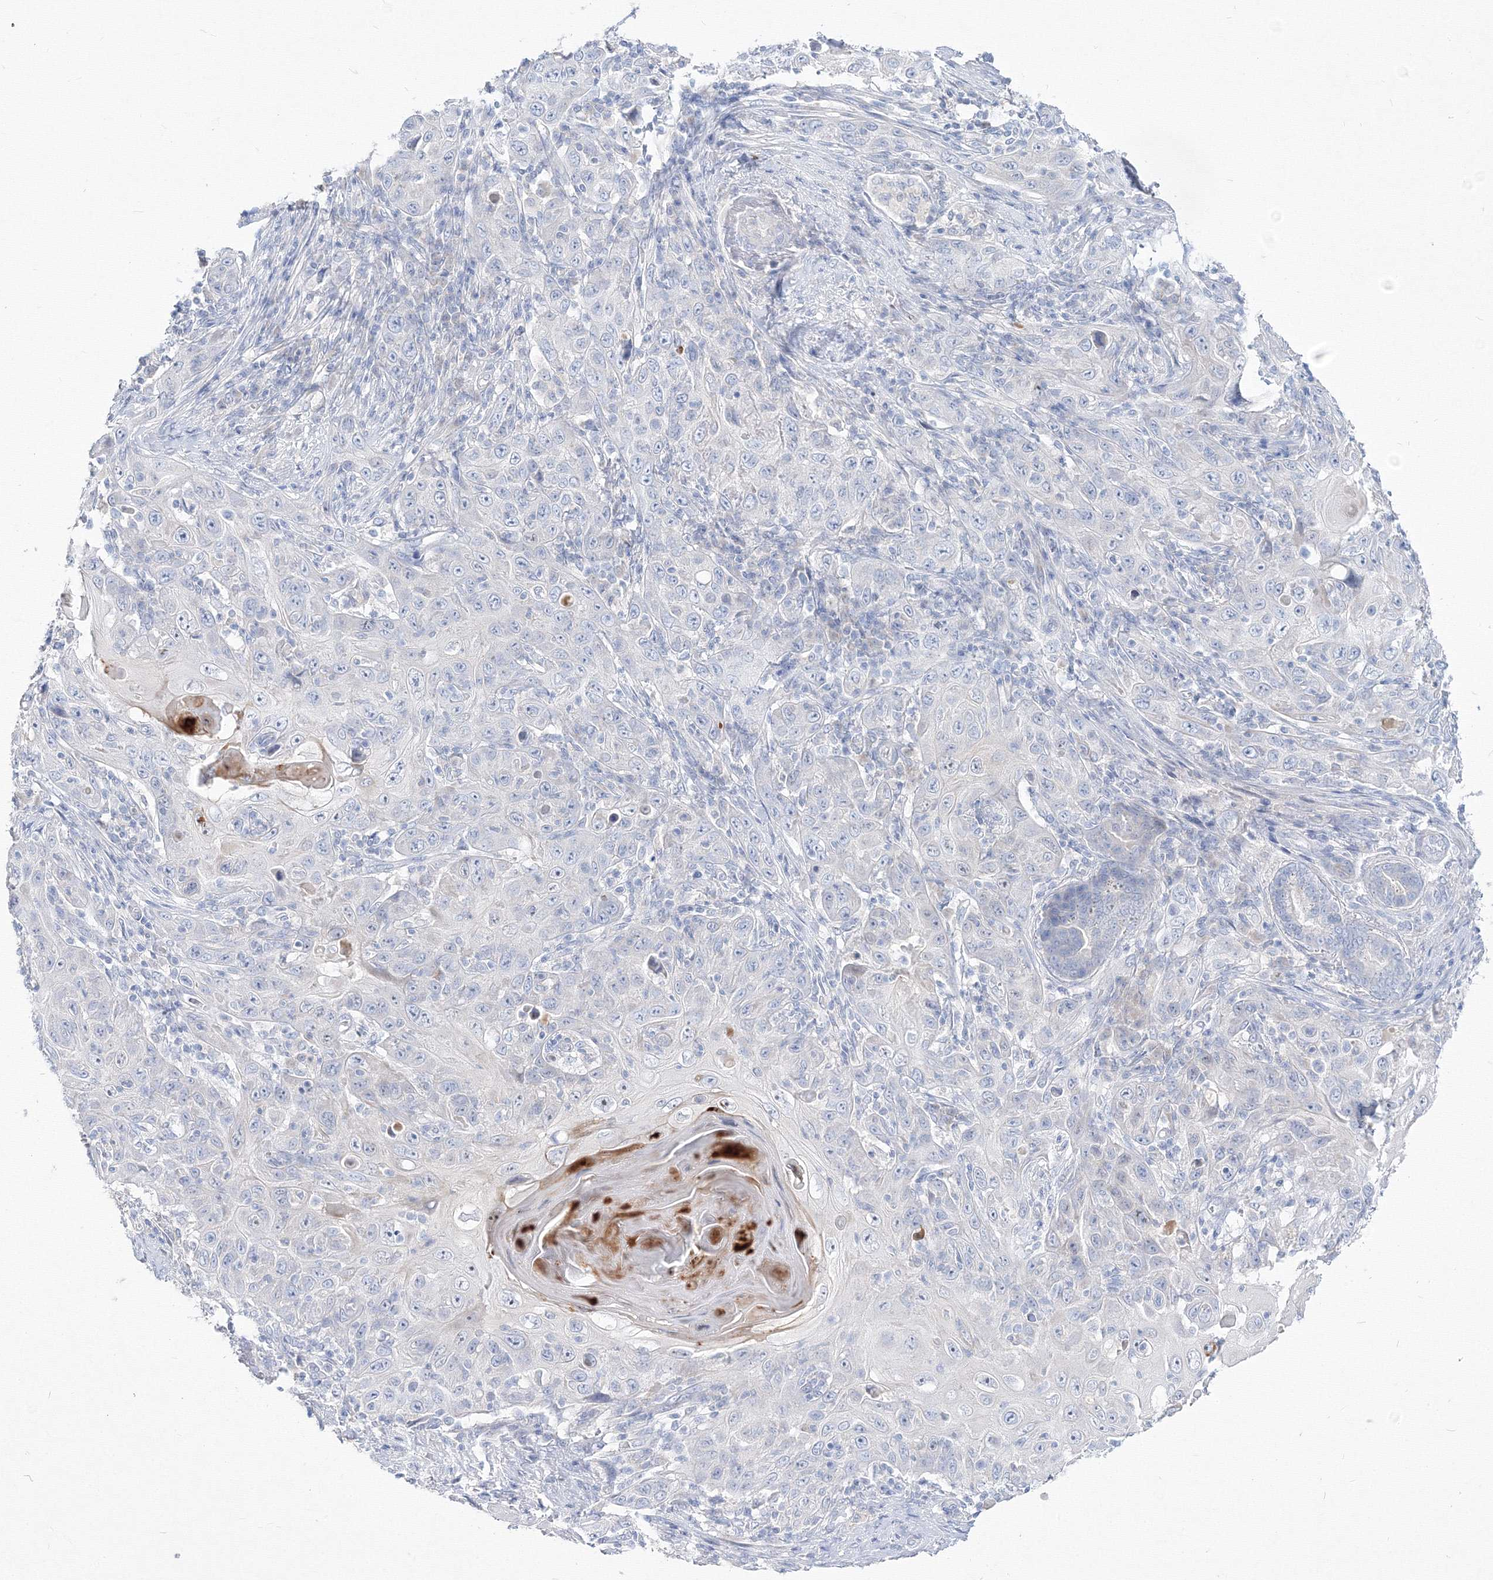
{"staining": {"intensity": "negative", "quantity": "none", "location": "none"}, "tissue": "skin cancer", "cell_type": "Tumor cells", "image_type": "cancer", "snomed": [{"axis": "morphology", "description": "Squamous cell carcinoma, NOS"}, {"axis": "topography", "description": "Skin"}], "caption": "Squamous cell carcinoma (skin) was stained to show a protein in brown. There is no significant positivity in tumor cells.", "gene": "FBXL8", "patient": {"sex": "female", "age": 88}}